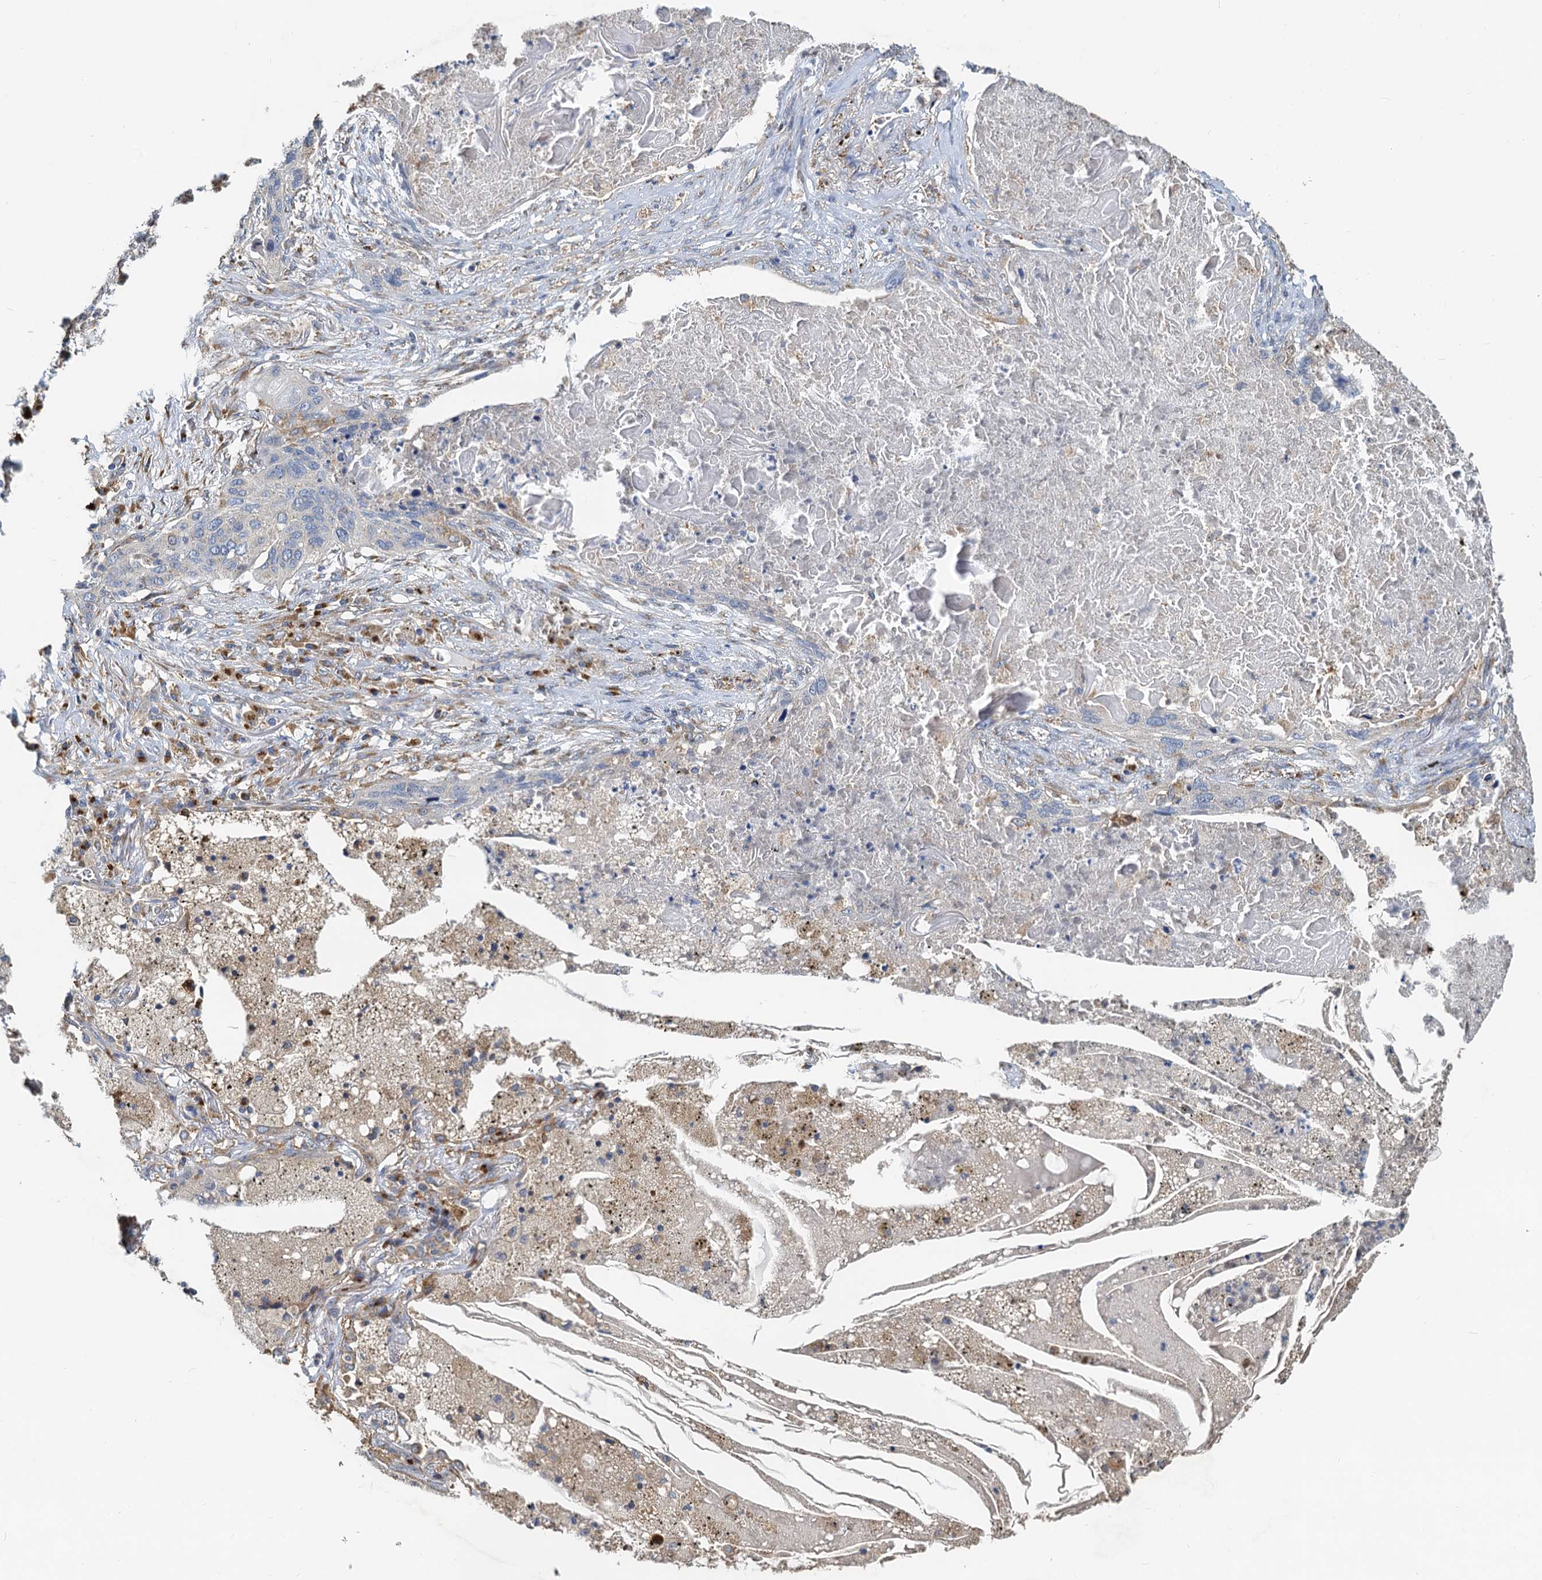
{"staining": {"intensity": "negative", "quantity": "none", "location": "none"}, "tissue": "lung cancer", "cell_type": "Tumor cells", "image_type": "cancer", "snomed": [{"axis": "morphology", "description": "Squamous cell carcinoma, NOS"}, {"axis": "topography", "description": "Lung"}], "caption": "High magnification brightfield microscopy of lung cancer (squamous cell carcinoma) stained with DAB (brown) and counterstained with hematoxylin (blue): tumor cells show no significant expression.", "gene": "NKAPD1", "patient": {"sex": "female", "age": 63}}